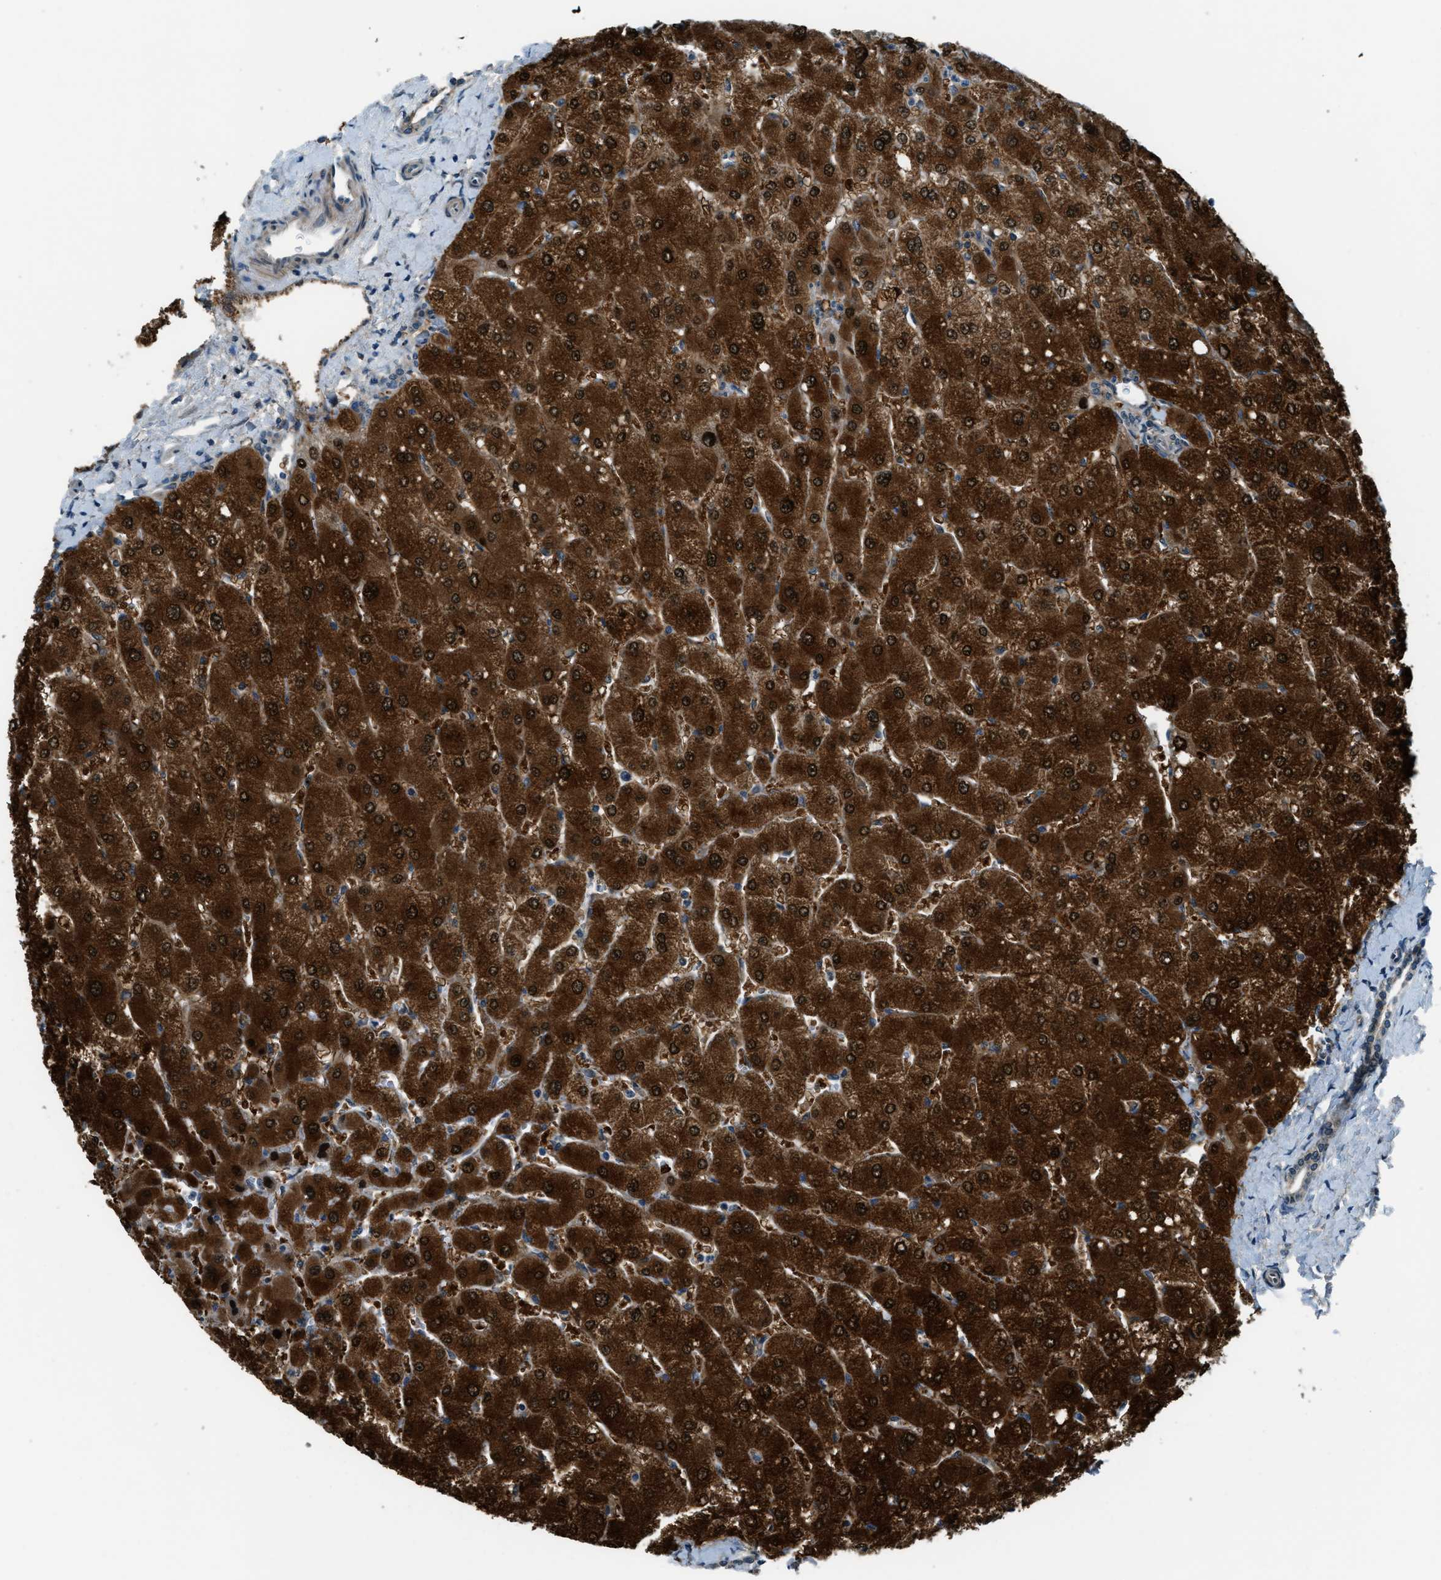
{"staining": {"intensity": "weak", "quantity": "<25%", "location": "cytoplasmic/membranous"}, "tissue": "liver", "cell_type": "Cholangiocytes", "image_type": "normal", "snomed": [{"axis": "morphology", "description": "Normal tissue, NOS"}, {"axis": "topography", "description": "Liver"}], "caption": "This photomicrograph is of benign liver stained with immunohistochemistry to label a protein in brown with the nuclei are counter-stained blue. There is no staining in cholangiocytes.", "gene": "NPEPL1", "patient": {"sex": "male", "age": 55}}